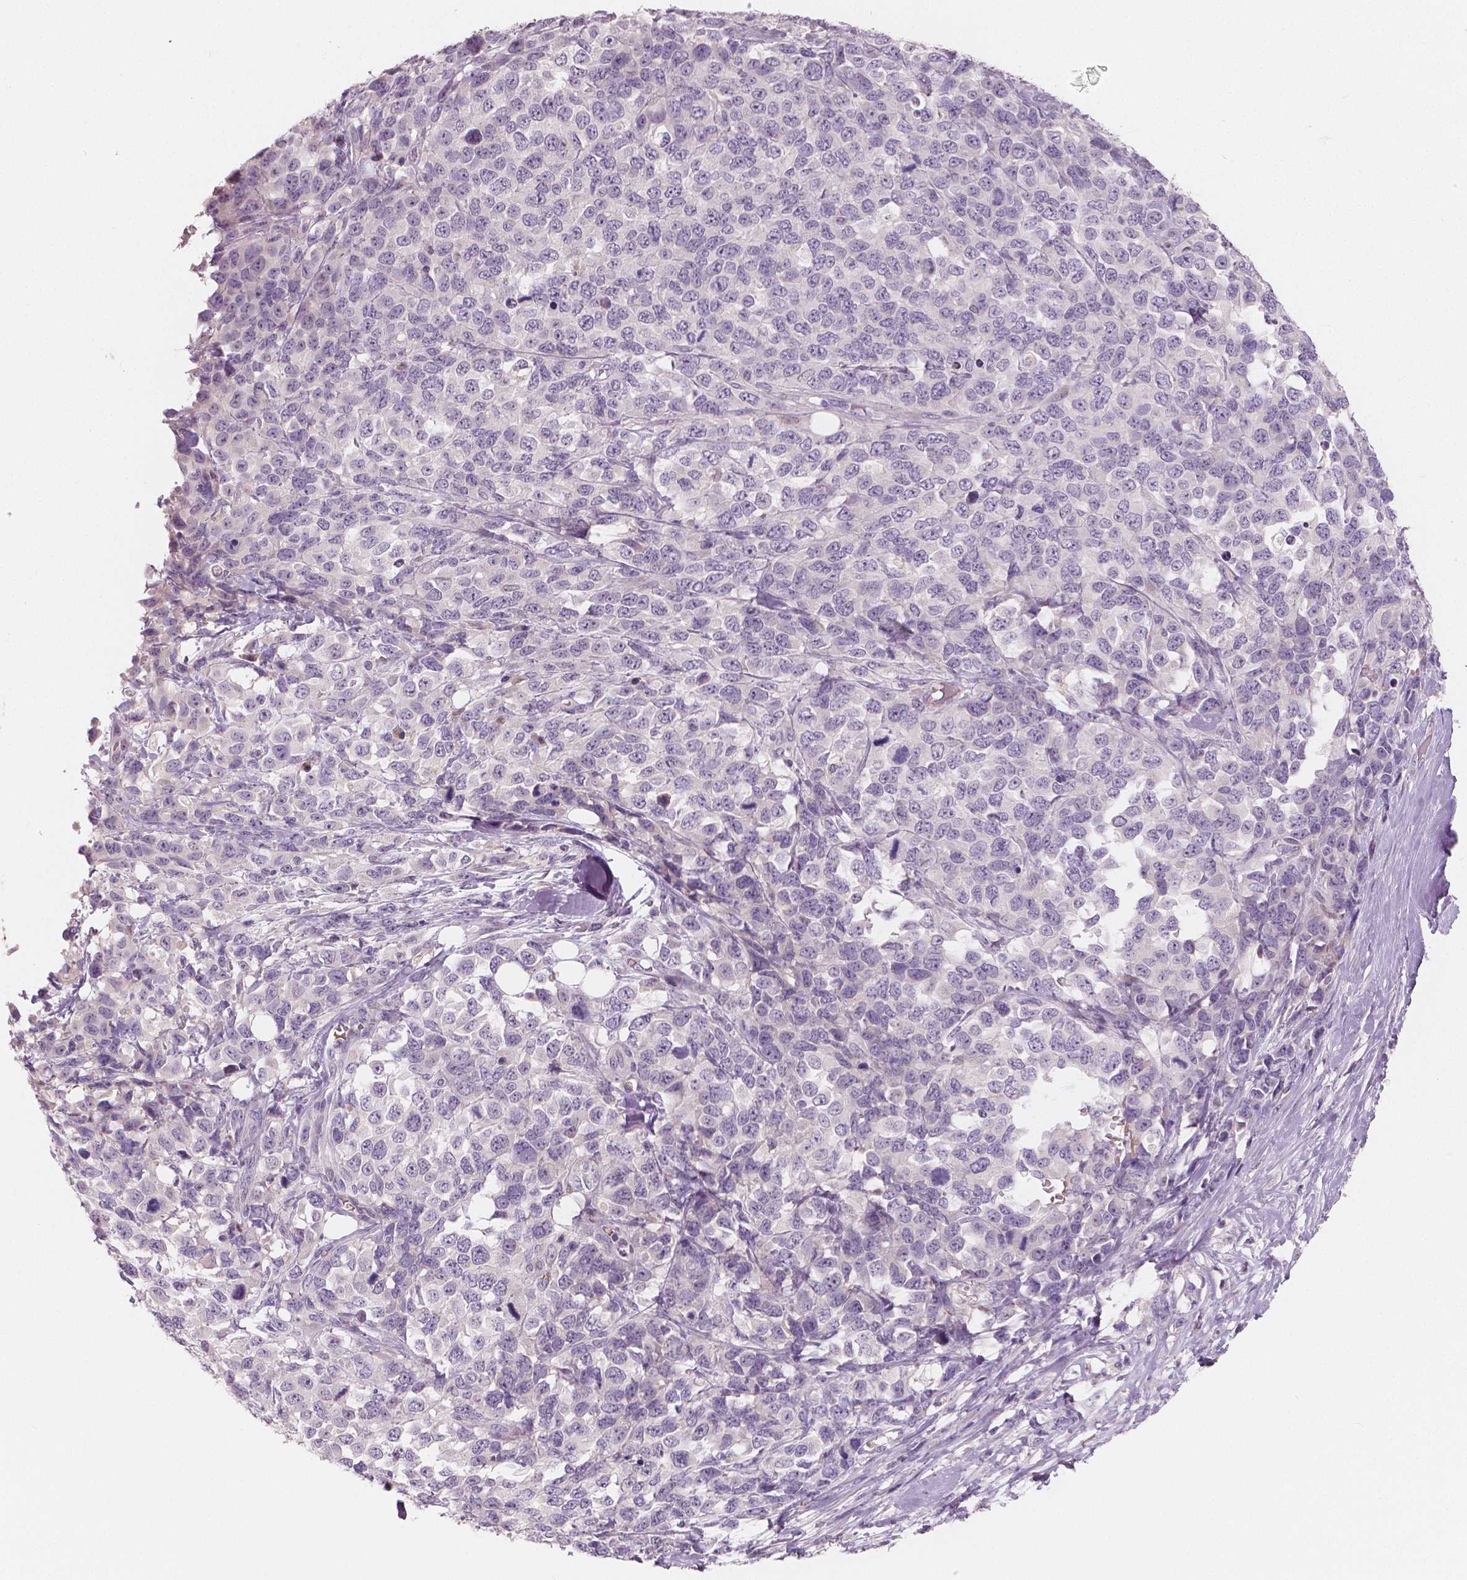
{"staining": {"intensity": "negative", "quantity": "none", "location": "none"}, "tissue": "melanoma", "cell_type": "Tumor cells", "image_type": "cancer", "snomed": [{"axis": "morphology", "description": "Malignant melanoma, Metastatic site"}, {"axis": "topography", "description": "Skin"}], "caption": "IHC of human melanoma displays no staining in tumor cells. (DAB (3,3'-diaminobenzidine) IHC, high magnification).", "gene": "RNASE7", "patient": {"sex": "male", "age": 84}}